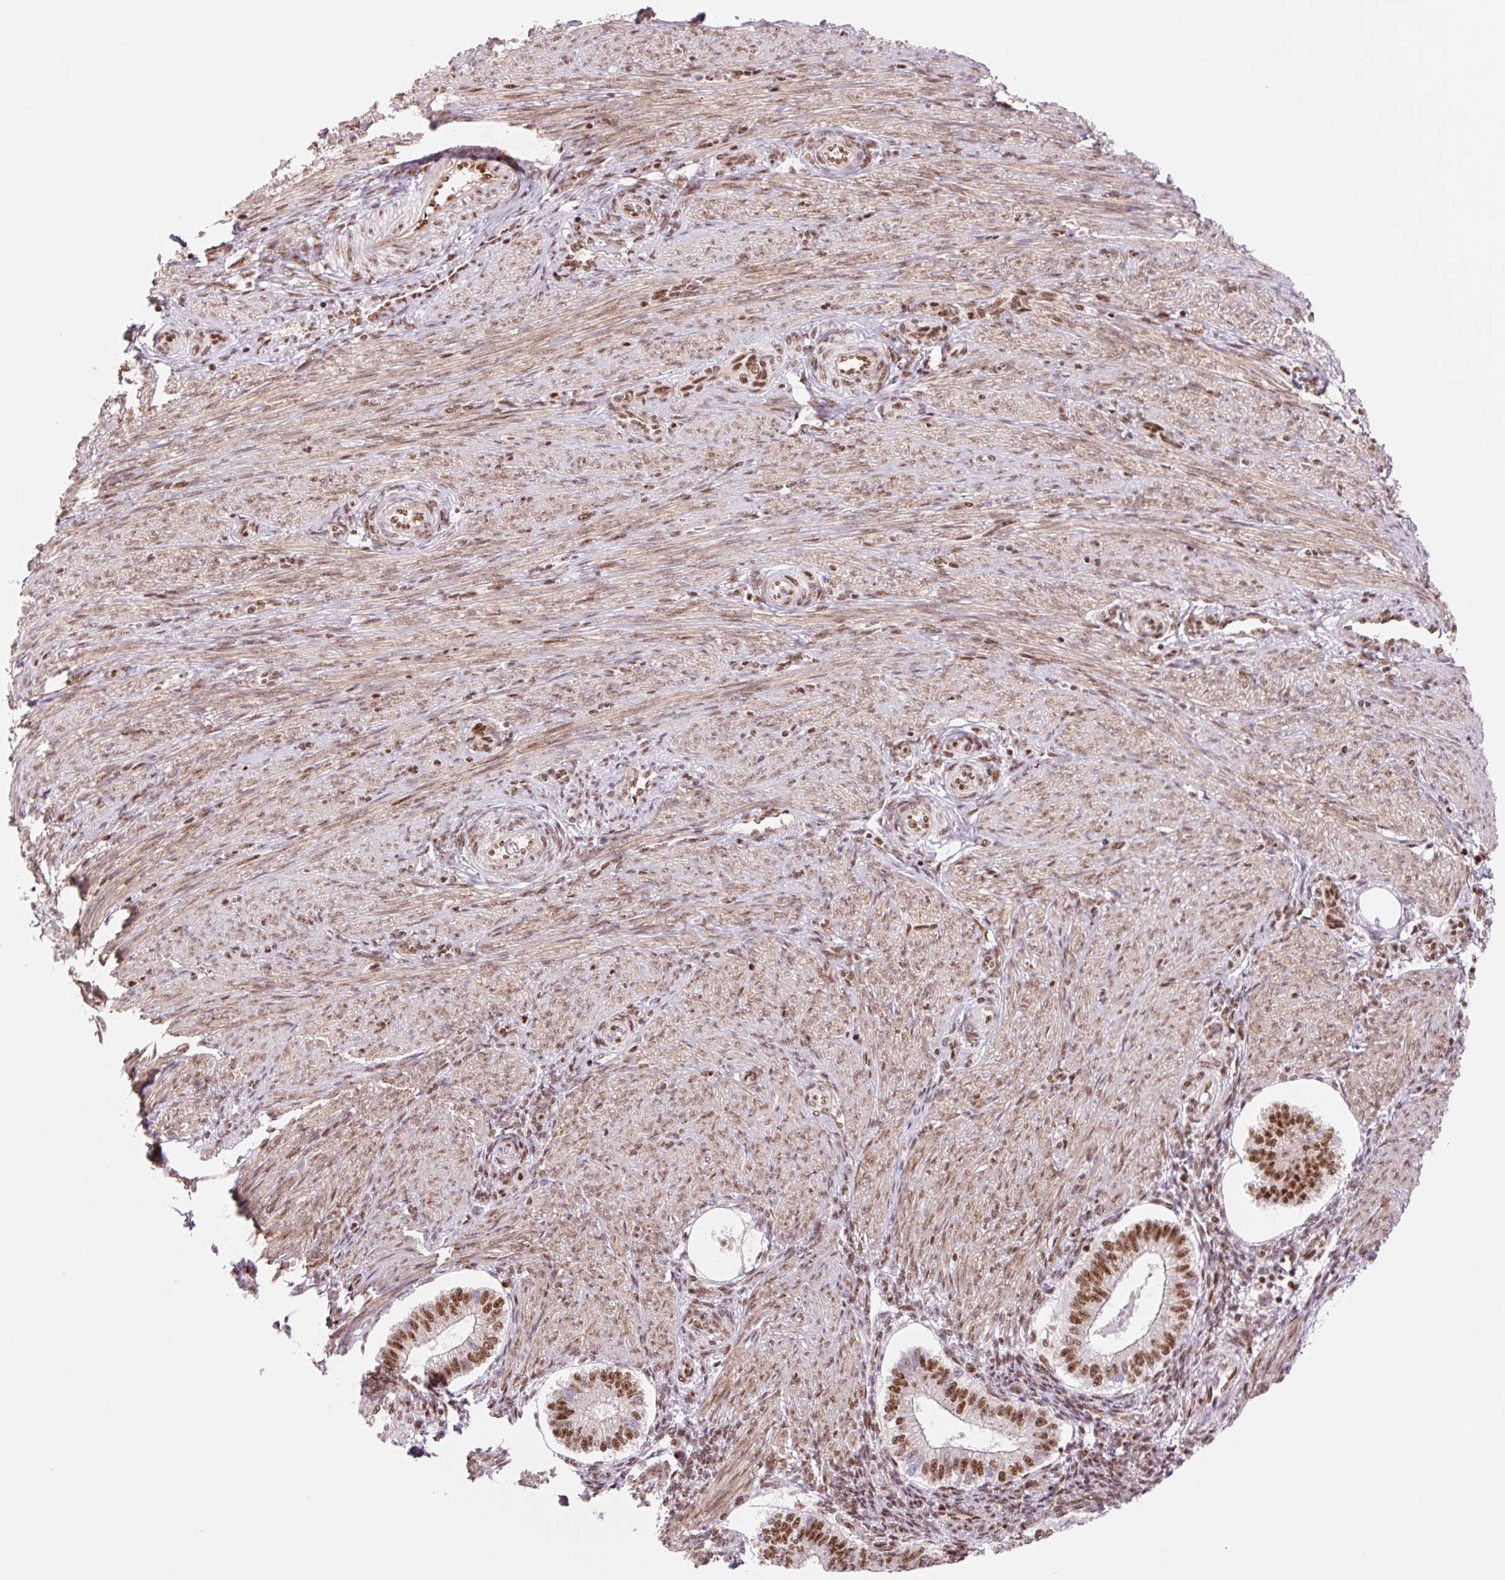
{"staining": {"intensity": "strong", "quantity": ">75%", "location": "nuclear"}, "tissue": "endometrium", "cell_type": "Cells in endometrial stroma", "image_type": "normal", "snomed": [{"axis": "morphology", "description": "Normal tissue, NOS"}, {"axis": "topography", "description": "Endometrium"}], "caption": "Immunohistochemical staining of normal endometrium shows >75% levels of strong nuclear protein positivity in approximately >75% of cells in endometrial stroma.", "gene": "PRDM11", "patient": {"sex": "female", "age": 25}}